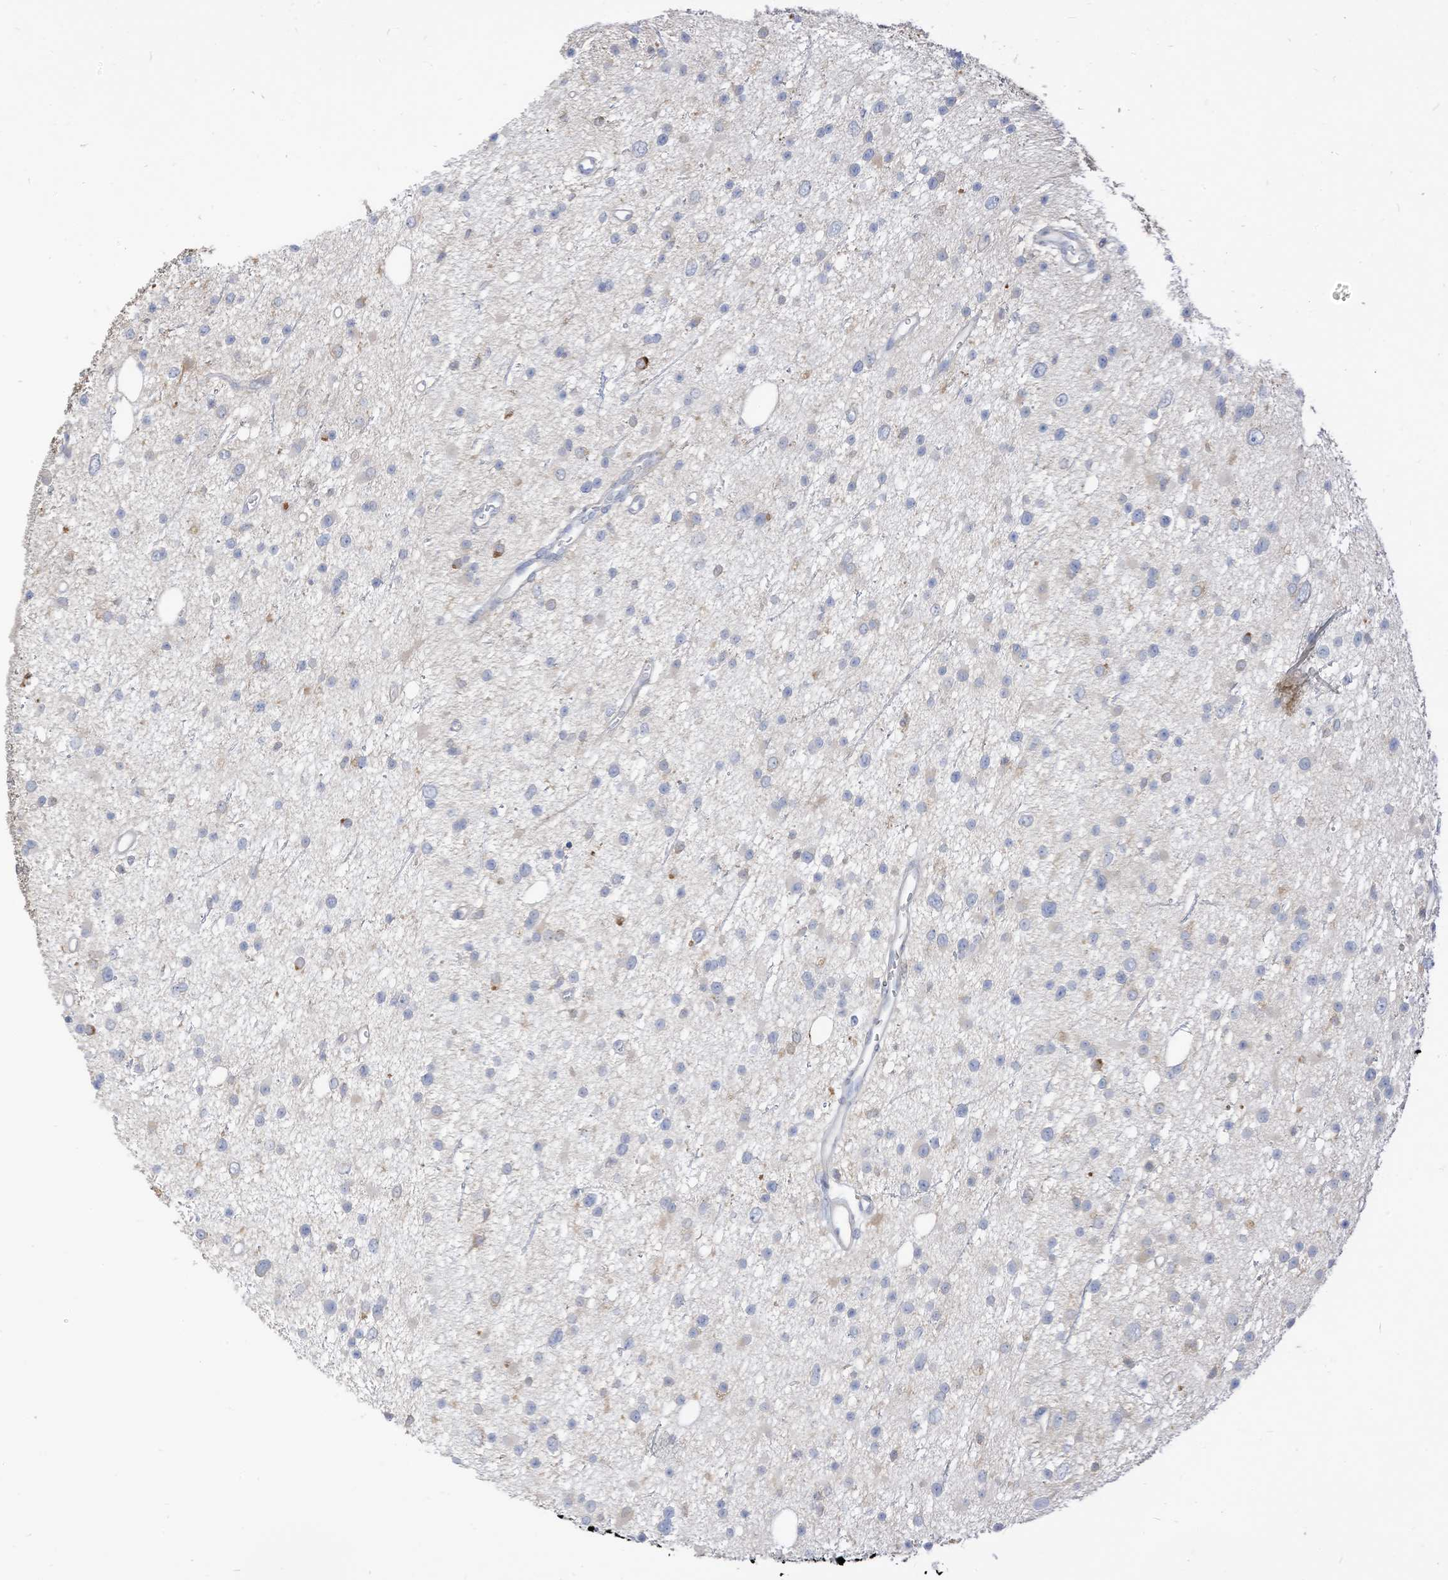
{"staining": {"intensity": "negative", "quantity": "none", "location": "none"}, "tissue": "glioma", "cell_type": "Tumor cells", "image_type": "cancer", "snomed": [{"axis": "morphology", "description": "Glioma, malignant, Low grade"}, {"axis": "topography", "description": "Cerebral cortex"}], "caption": "Immunohistochemistry of malignant low-grade glioma exhibits no positivity in tumor cells.", "gene": "ATP13A1", "patient": {"sex": "female", "age": 39}}